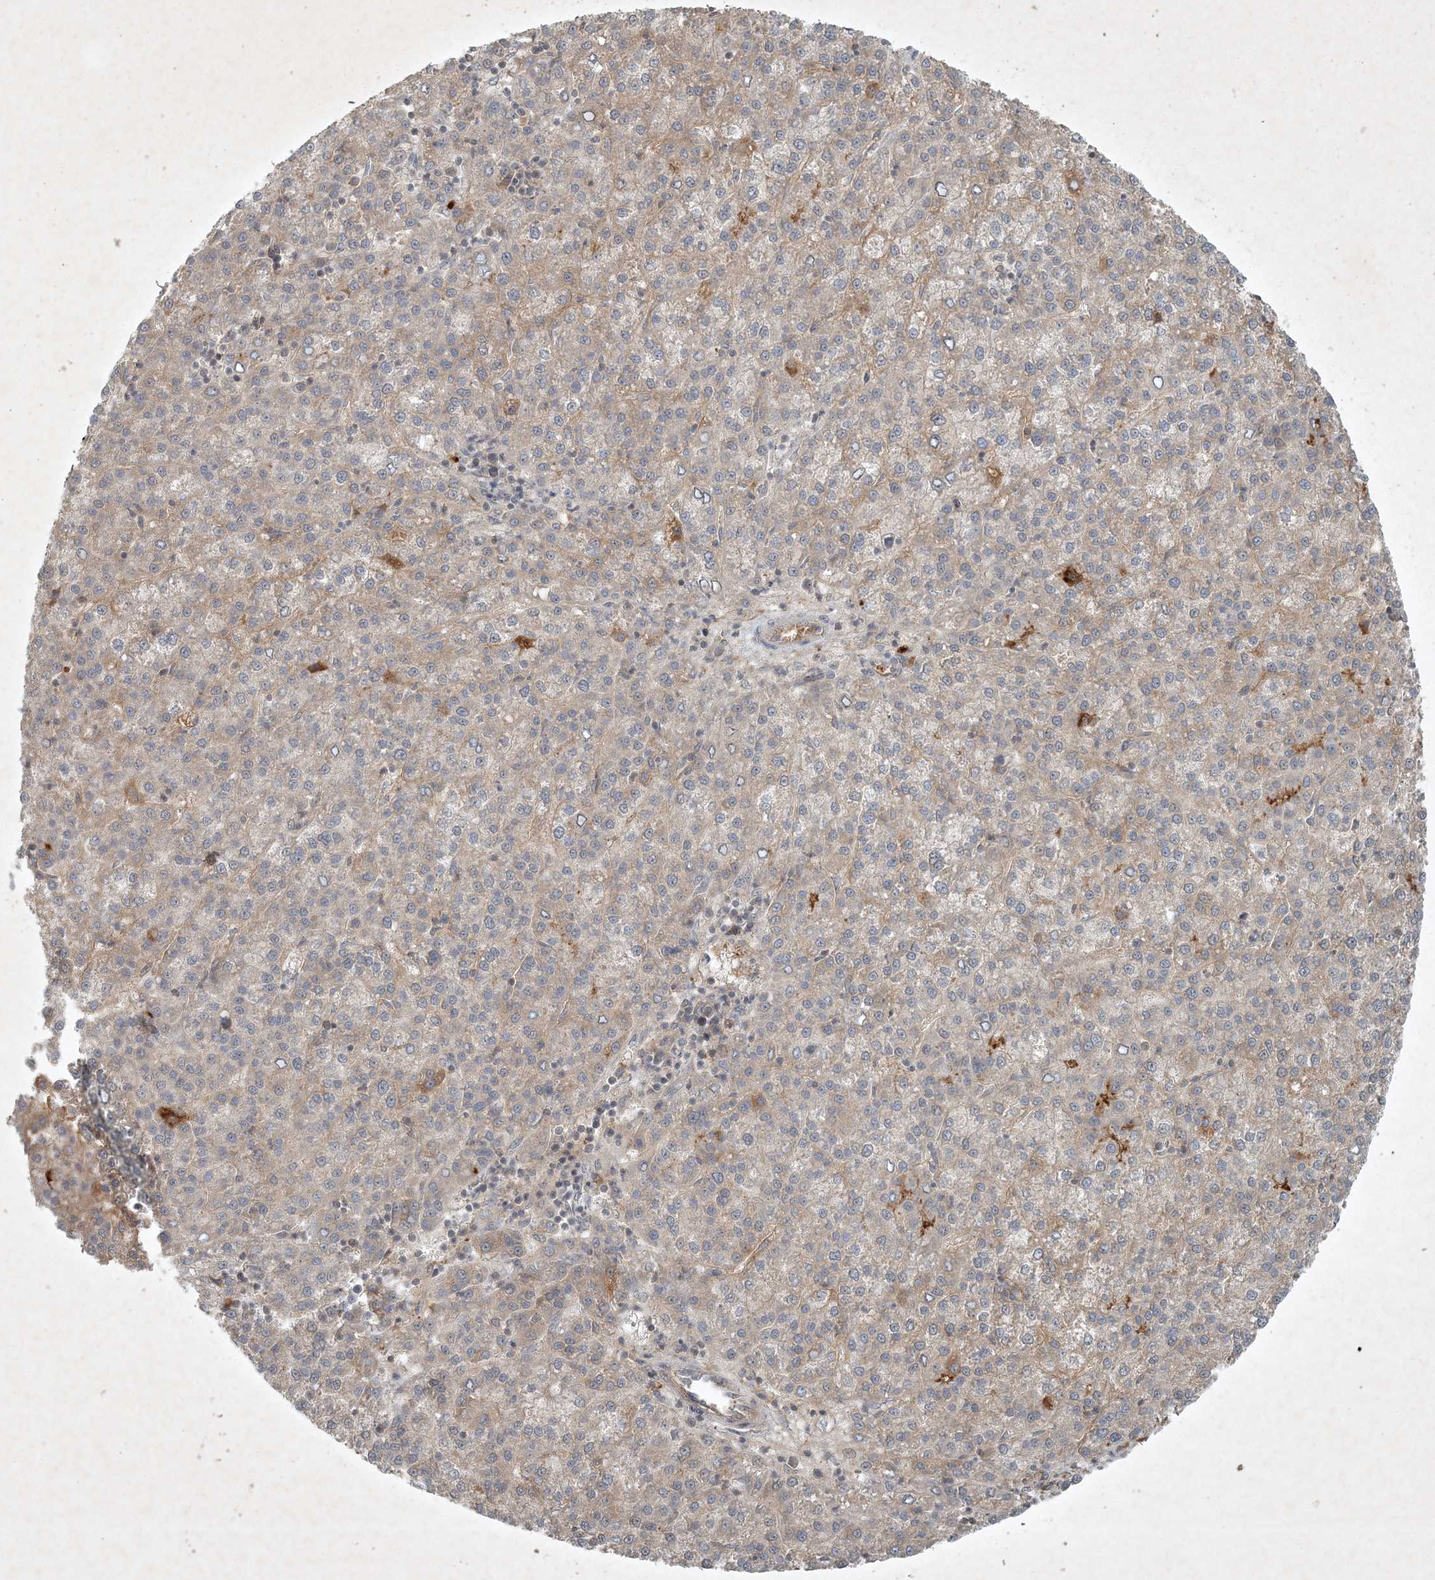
{"staining": {"intensity": "weak", "quantity": "<25%", "location": "cytoplasmic/membranous"}, "tissue": "liver cancer", "cell_type": "Tumor cells", "image_type": "cancer", "snomed": [{"axis": "morphology", "description": "Carcinoma, Hepatocellular, NOS"}, {"axis": "topography", "description": "Liver"}], "caption": "Liver cancer (hepatocellular carcinoma) stained for a protein using immunohistochemistry displays no positivity tumor cells.", "gene": "TNFAIP6", "patient": {"sex": "female", "age": 58}}